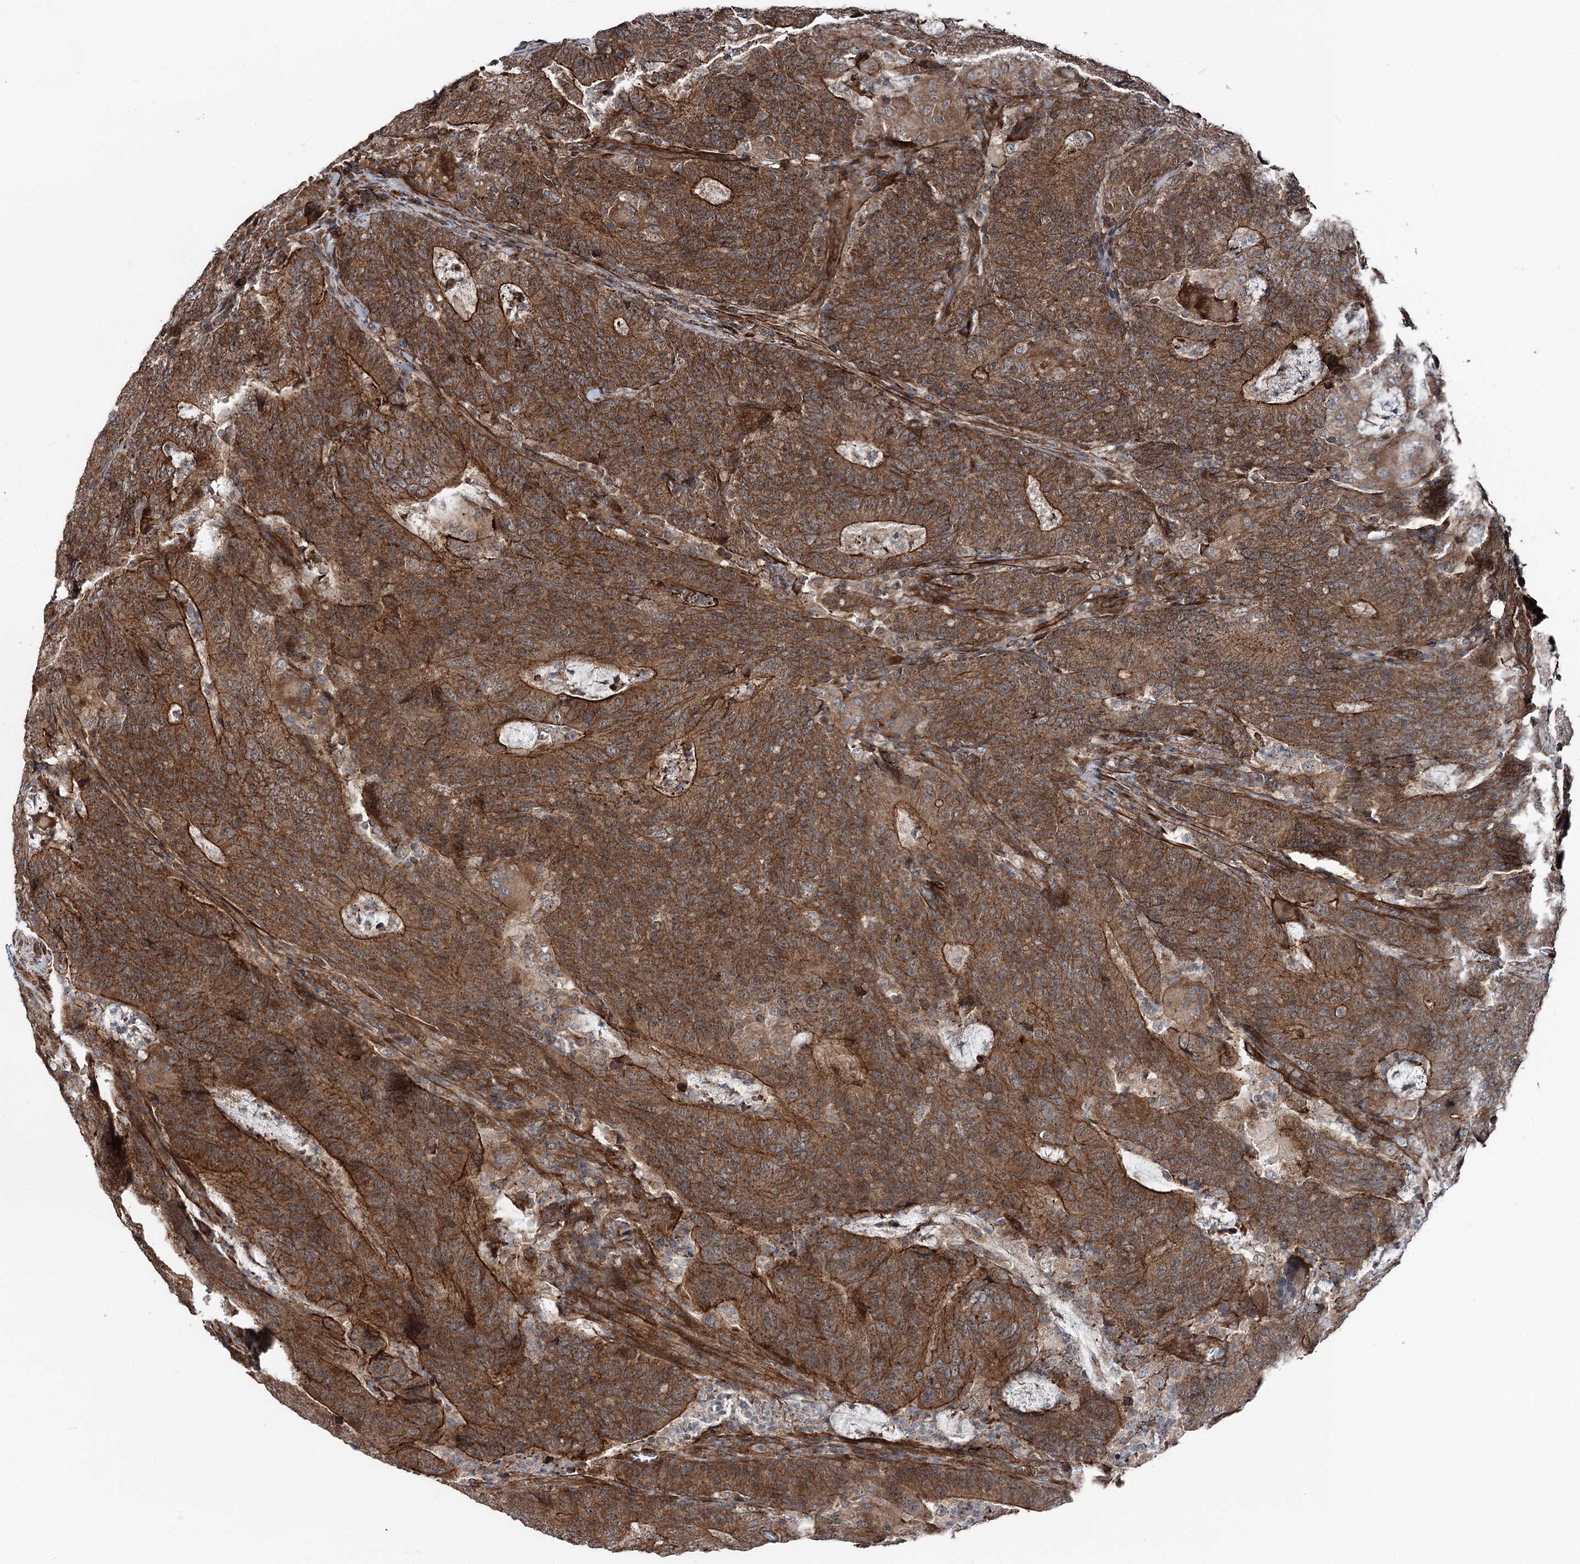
{"staining": {"intensity": "strong", "quantity": ">75%", "location": "cytoplasmic/membranous"}, "tissue": "colorectal cancer", "cell_type": "Tumor cells", "image_type": "cancer", "snomed": [{"axis": "morphology", "description": "Normal tissue, NOS"}, {"axis": "morphology", "description": "Adenocarcinoma, NOS"}, {"axis": "topography", "description": "Colon"}], "caption": "Immunohistochemistry (IHC) photomicrograph of neoplastic tissue: colorectal cancer stained using immunohistochemistry demonstrates high levels of strong protein expression localized specifically in the cytoplasmic/membranous of tumor cells, appearing as a cytoplasmic/membranous brown color.", "gene": "ITFG2", "patient": {"sex": "female", "age": 75}}